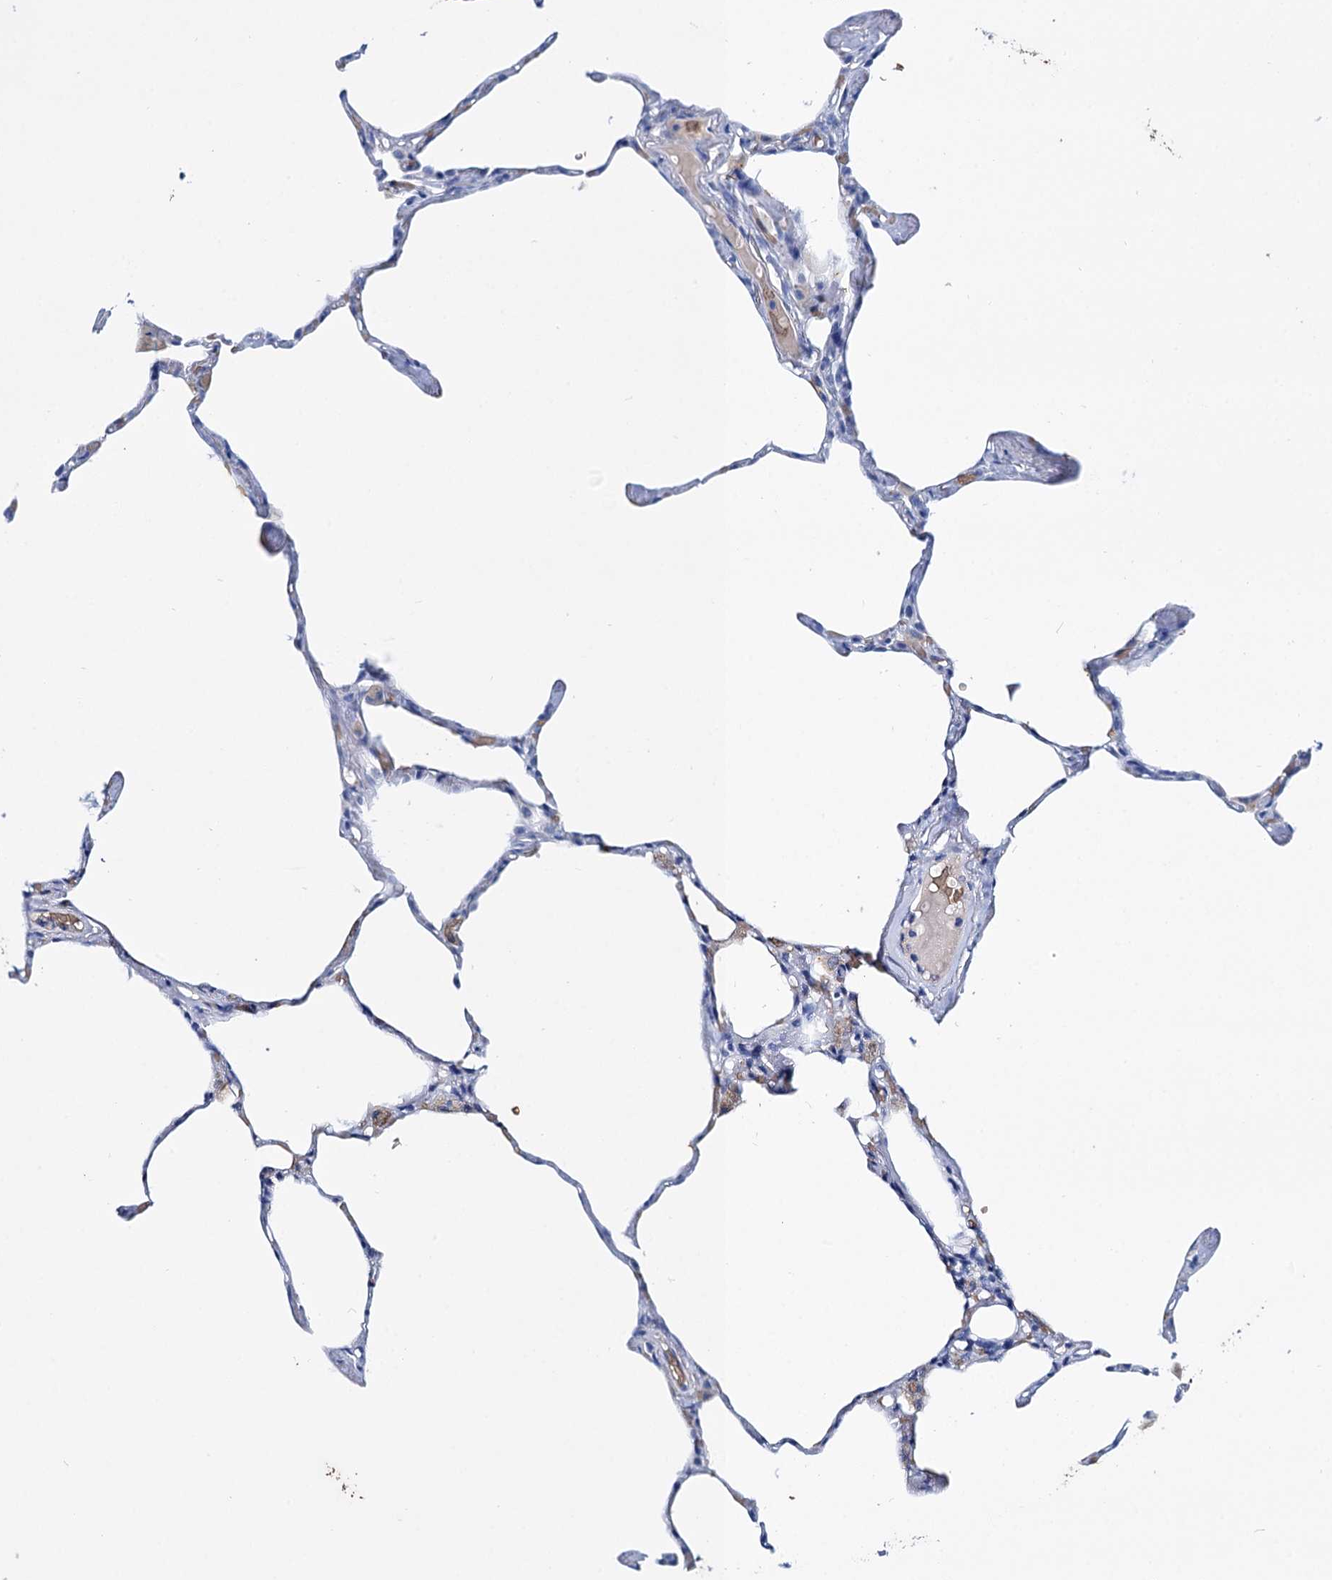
{"staining": {"intensity": "weak", "quantity": "25%-75%", "location": "nuclear"}, "tissue": "lung", "cell_type": "Alveolar cells", "image_type": "normal", "snomed": [{"axis": "morphology", "description": "Normal tissue, NOS"}, {"axis": "topography", "description": "Lung"}], "caption": "Protein staining of unremarkable lung demonstrates weak nuclear positivity in about 25%-75% of alveolar cells.", "gene": "RPUSD3", "patient": {"sex": "male", "age": 65}}